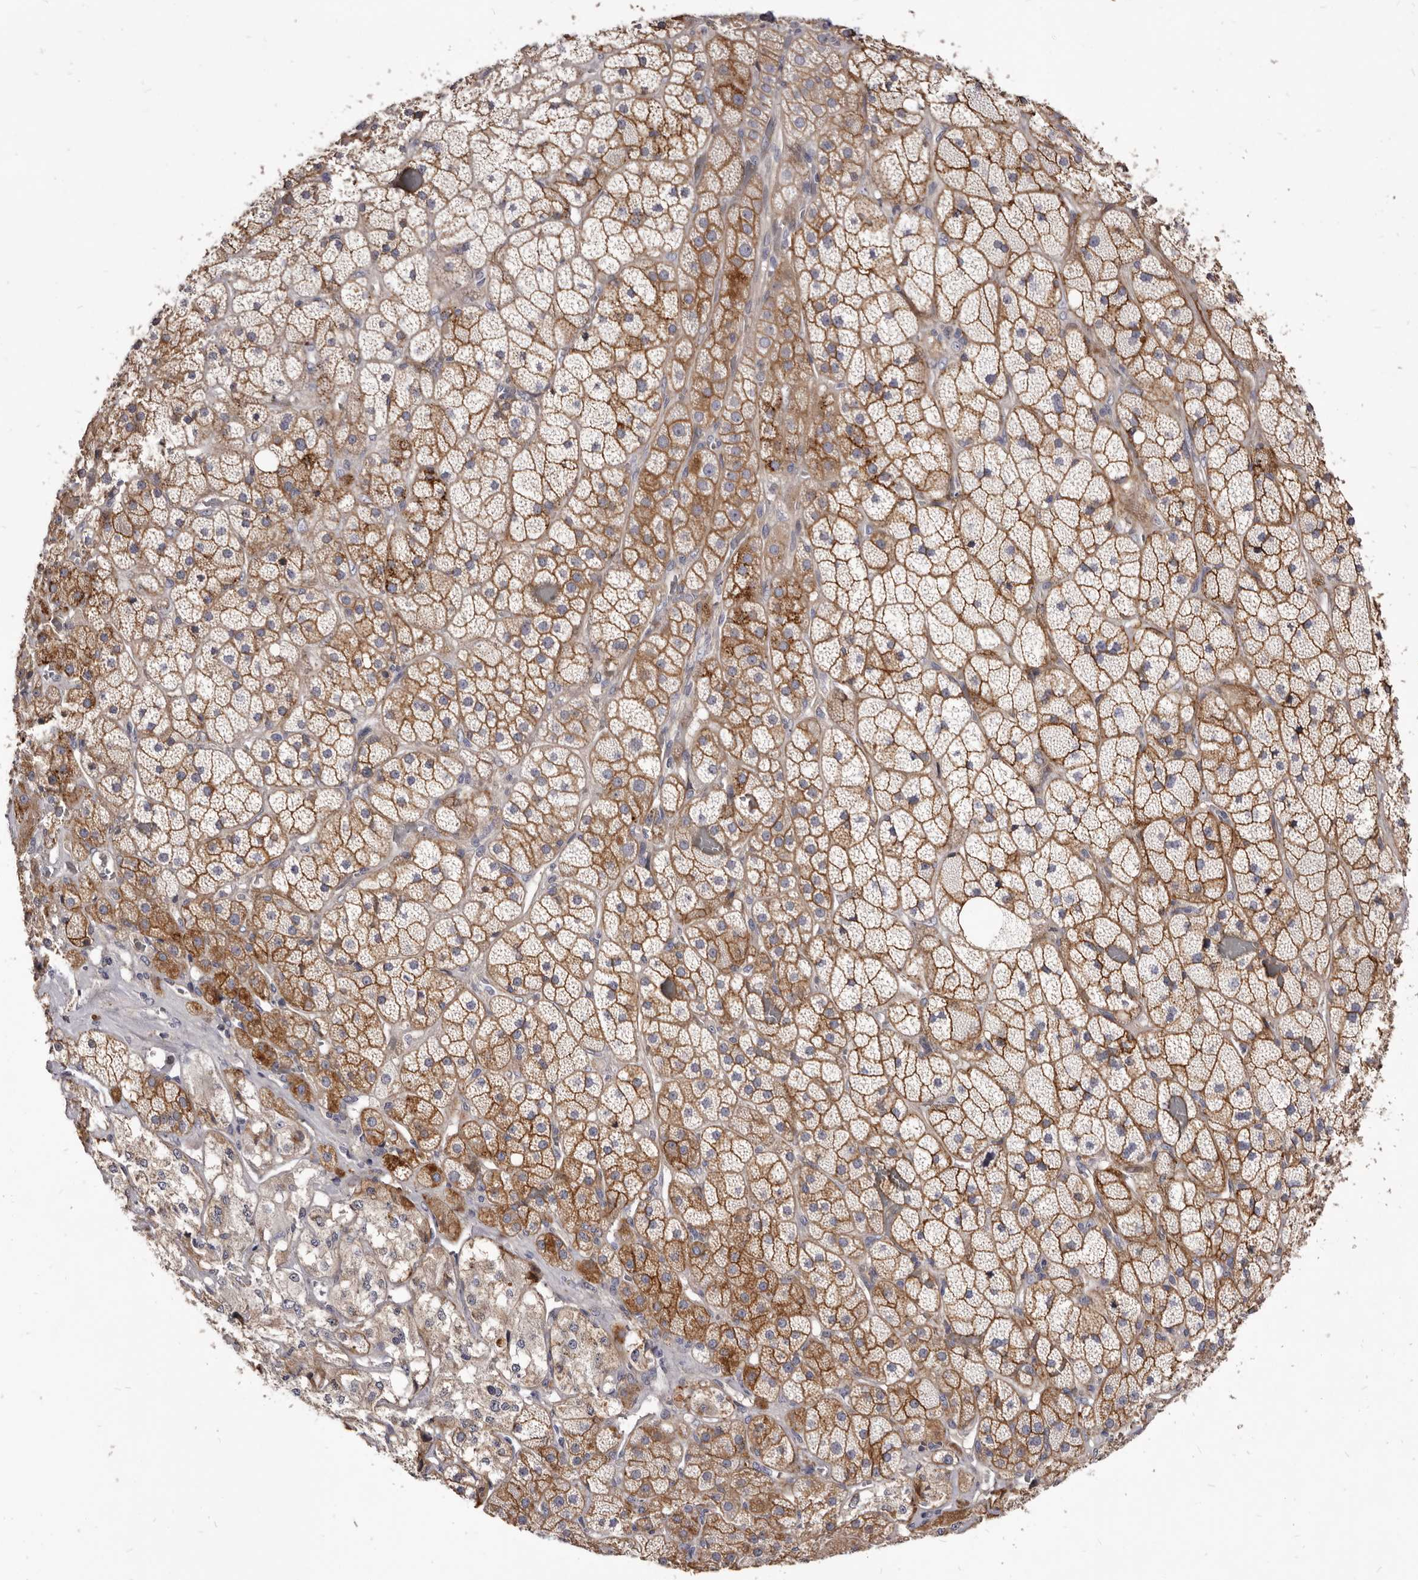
{"staining": {"intensity": "moderate", "quantity": ">75%", "location": "cytoplasmic/membranous"}, "tissue": "adrenal gland", "cell_type": "Glandular cells", "image_type": "normal", "snomed": [{"axis": "morphology", "description": "Normal tissue, NOS"}, {"axis": "topography", "description": "Adrenal gland"}], "caption": "About >75% of glandular cells in normal adrenal gland display moderate cytoplasmic/membranous protein expression as visualized by brown immunohistochemical staining.", "gene": "FAS", "patient": {"sex": "male", "age": 57}}